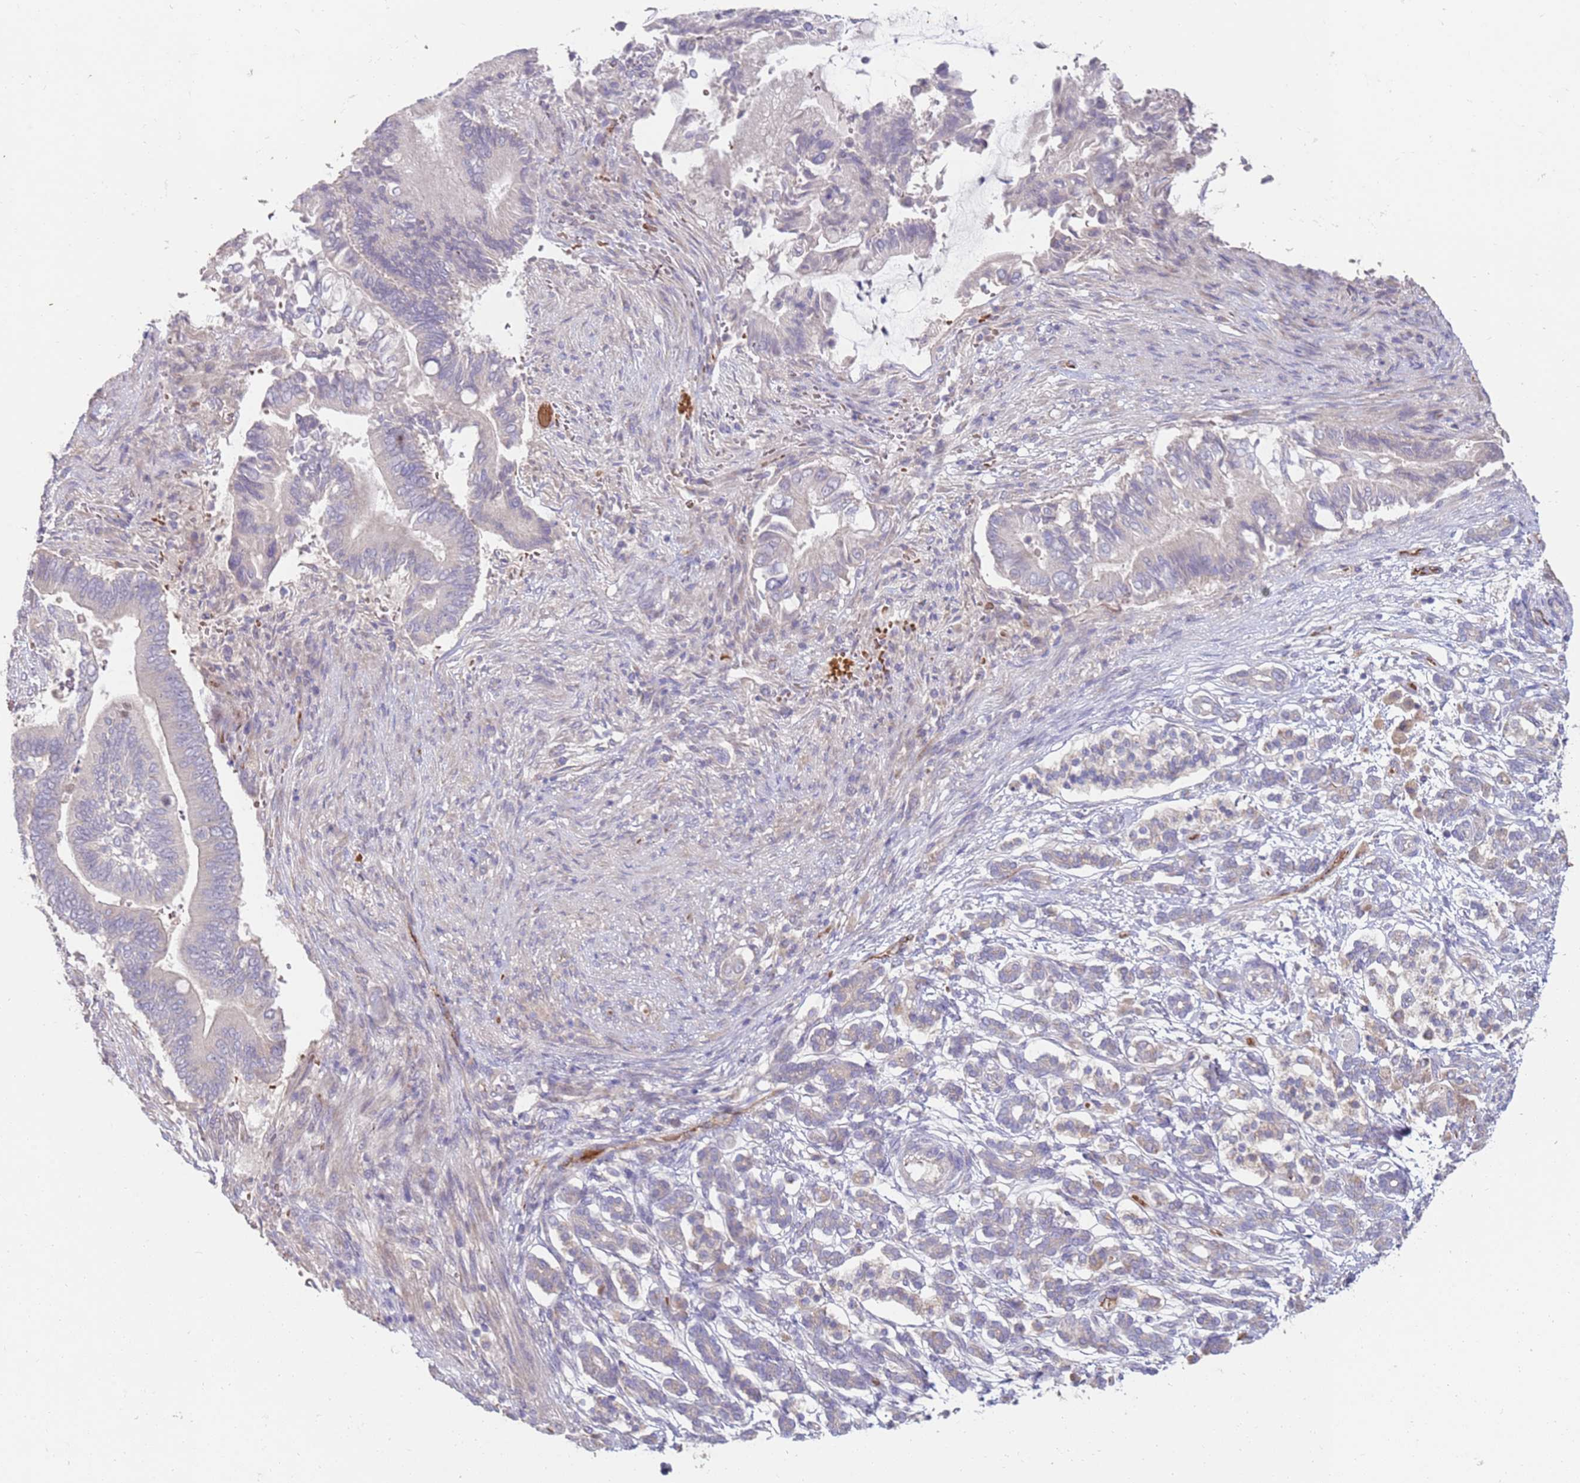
{"staining": {"intensity": "negative", "quantity": "none", "location": "none"}, "tissue": "pancreatic cancer", "cell_type": "Tumor cells", "image_type": "cancer", "snomed": [{"axis": "morphology", "description": "Adenocarcinoma, NOS"}, {"axis": "topography", "description": "Pancreas"}], "caption": "IHC micrograph of neoplastic tissue: human pancreatic adenocarcinoma stained with DAB exhibits no significant protein positivity in tumor cells.", "gene": "NMUR2", "patient": {"sex": "male", "age": 68}}